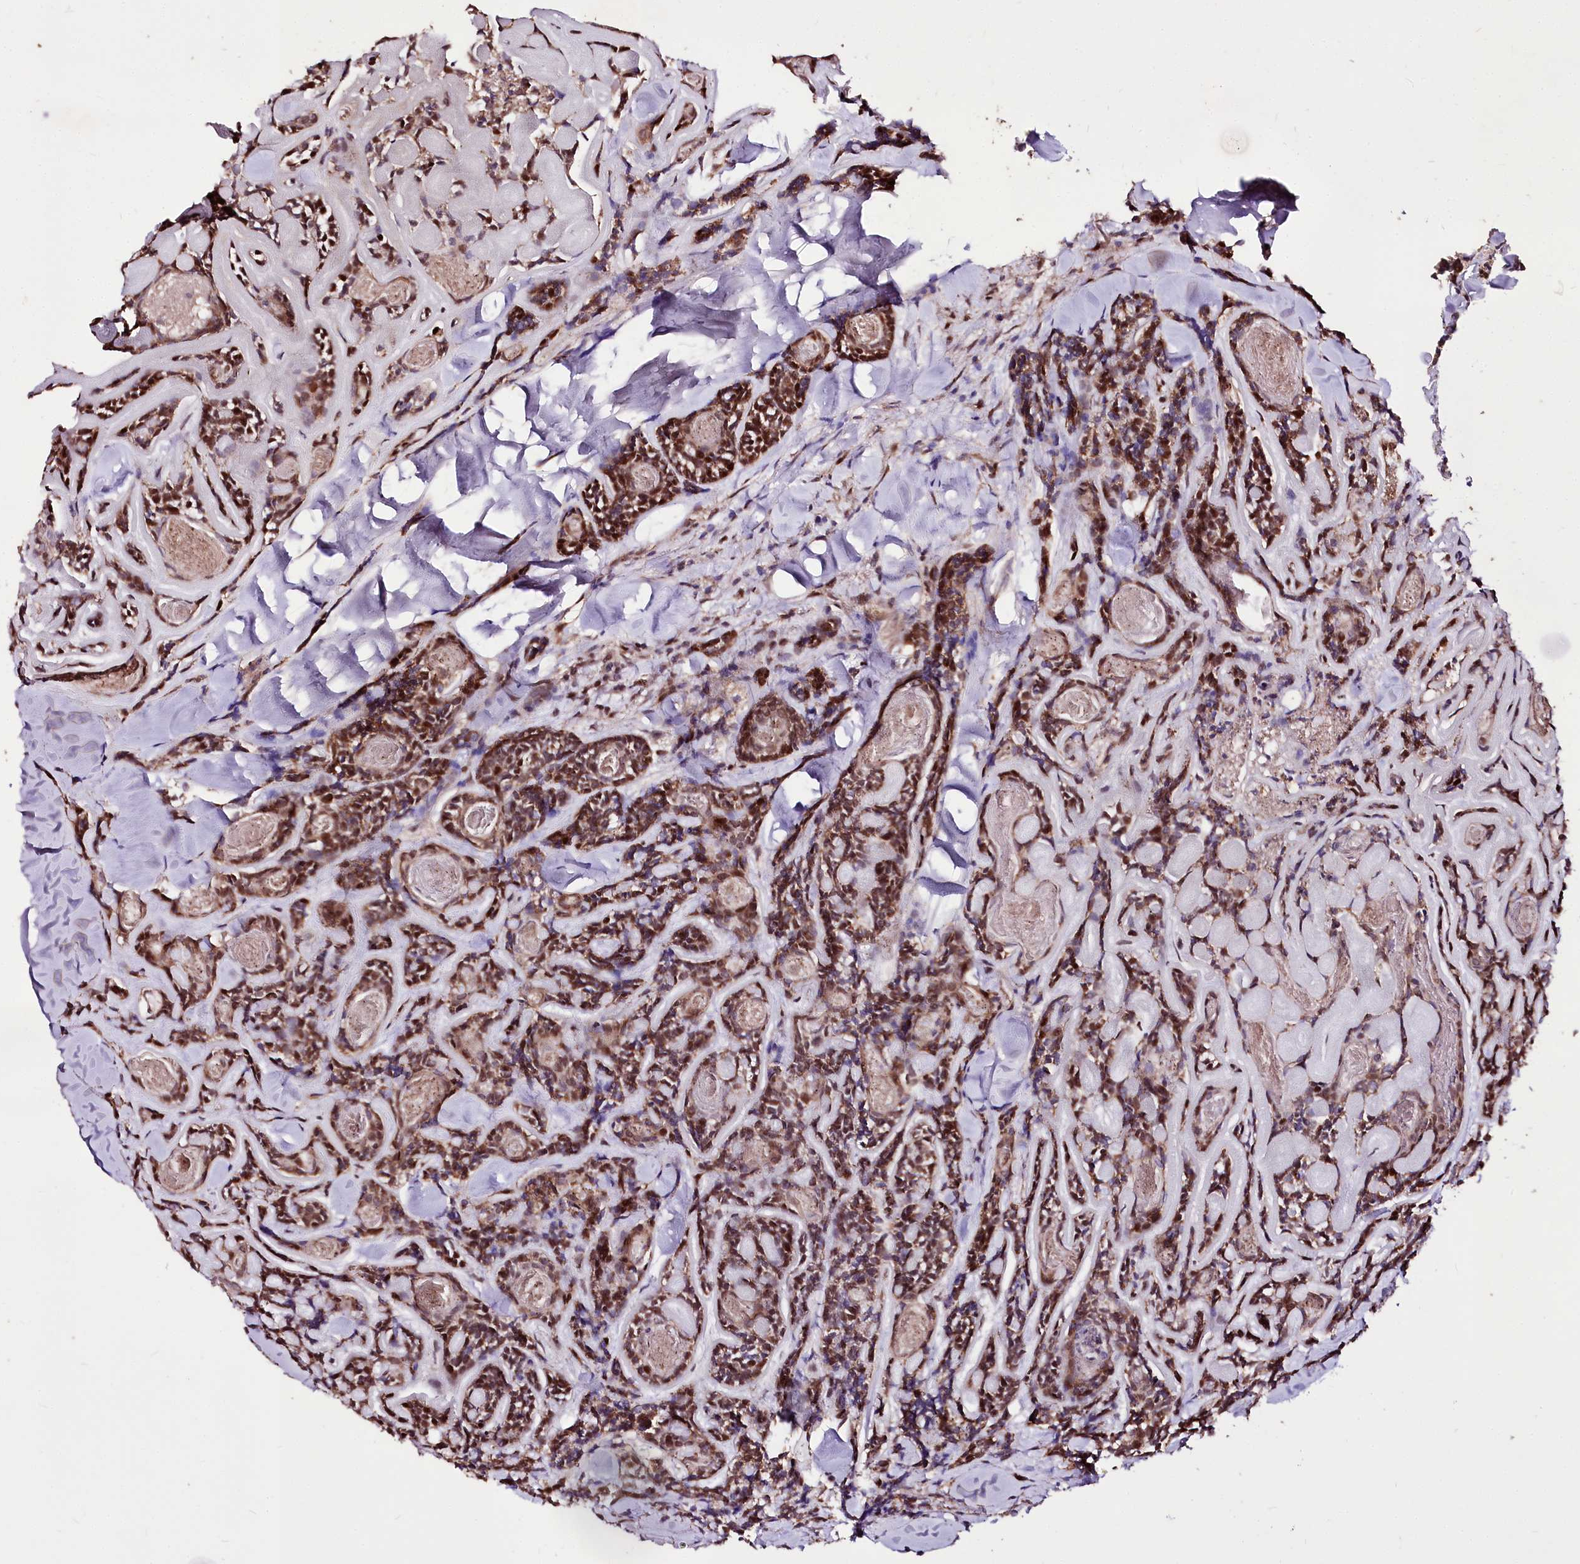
{"staining": {"intensity": "moderate", "quantity": ">75%", "location": "cytoplasmic/membranous,nuclear"}, "tissue": "head and neck cancer", "cell_type": "Tumor cells", "image_type": "cancer", "snomed": [{"axis": "morphology", "description": "Adenocarcinoma, NOS"}, {"axis": "topography", "description": "Salivary gland"}, {"axis": "topography", "description": "Head-Neck"}], "caption": "Adenocarcinoma (head and neck) stained with a protein marker exhibits moderate staining in tumor cells.", "gene": "CARD19", "patient": {"sex": "female", "age": 63}}